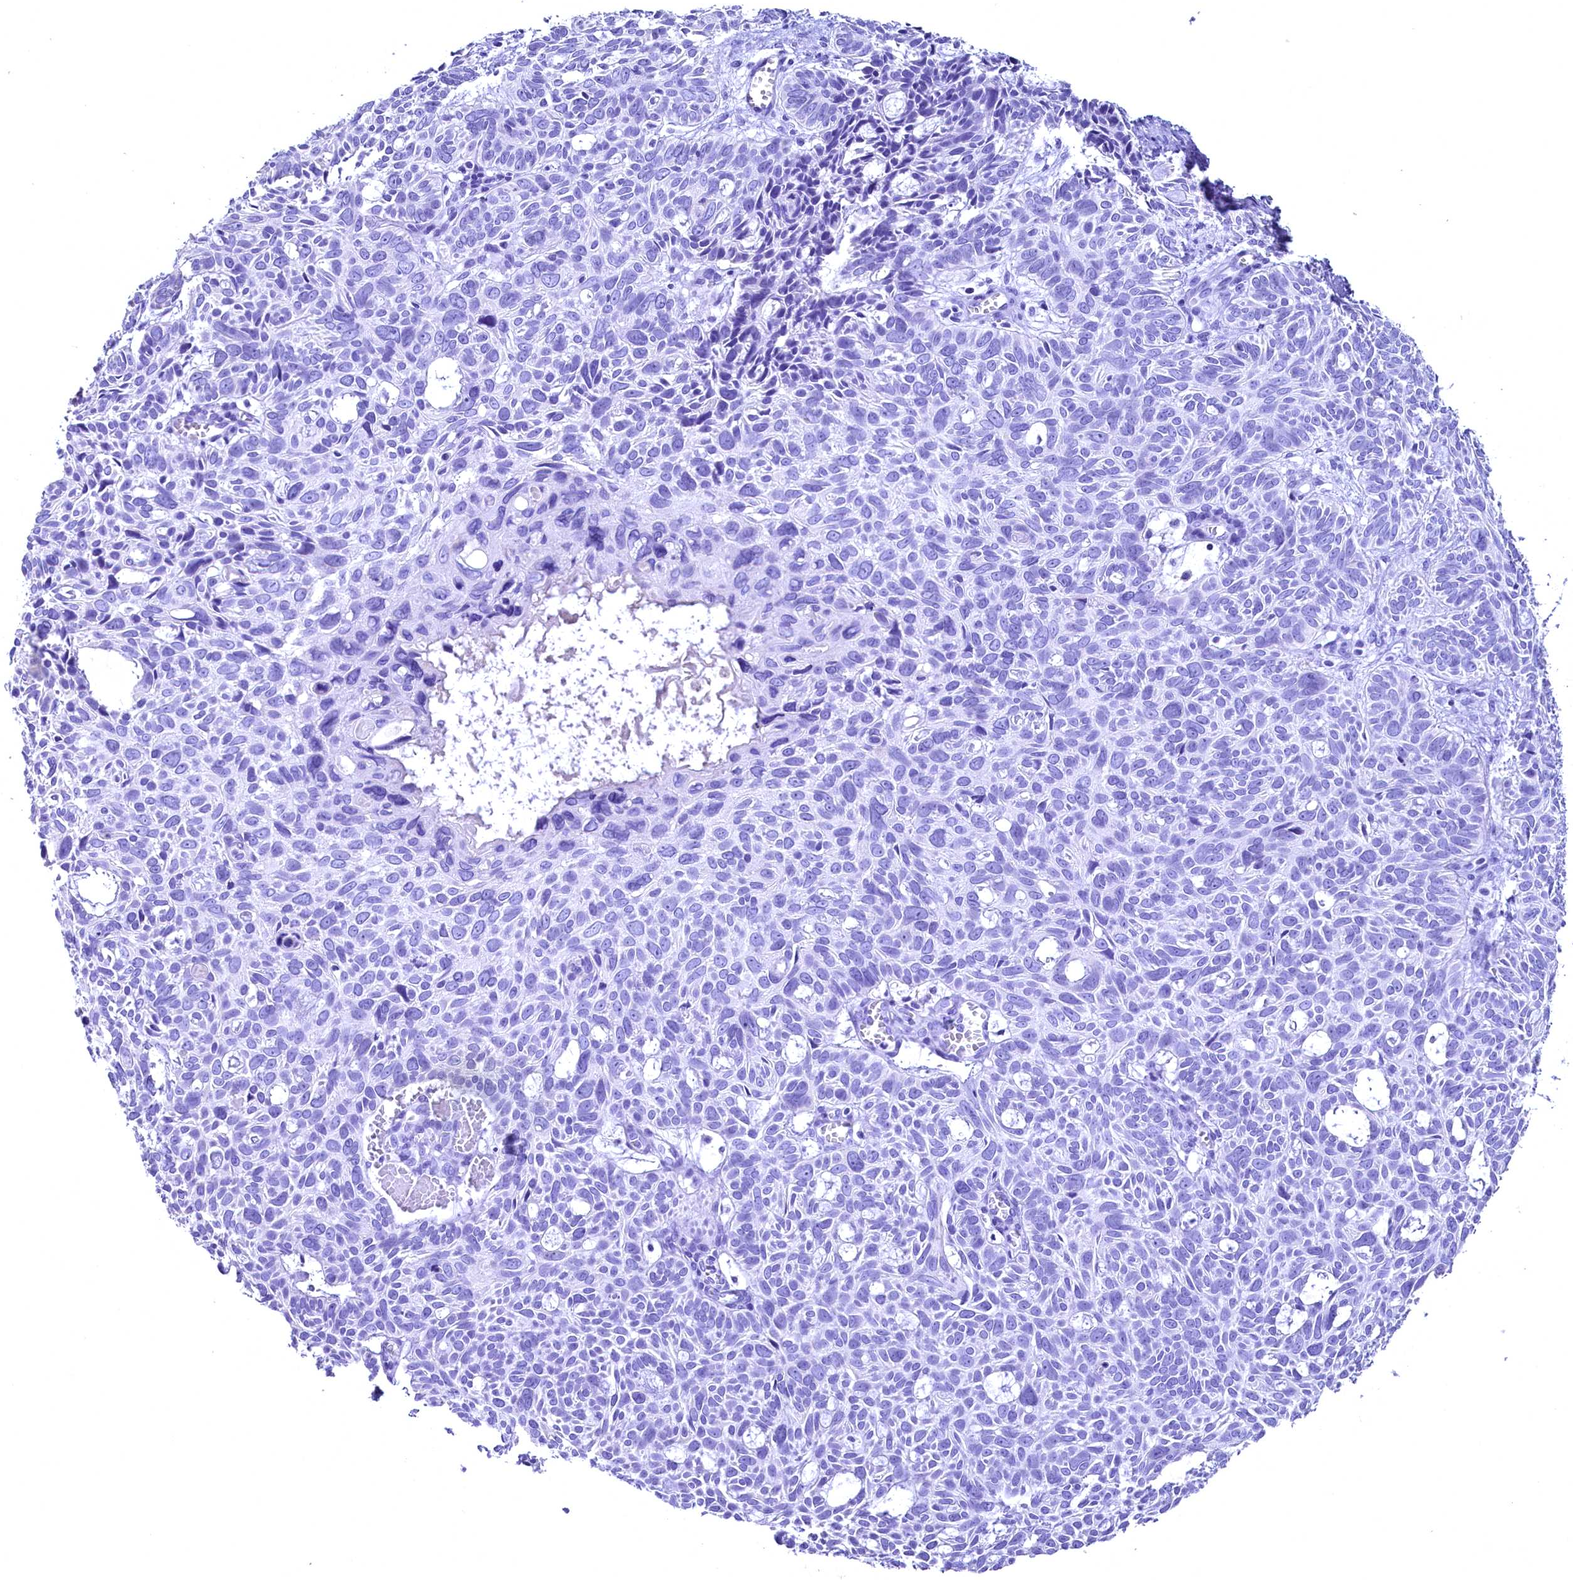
{"staining": {"intensity": "negative", "quantity": "none", "location": "none"}, "tissue": "skin cancer", "cell_type": "Tumor cells", "image_type": "cancer", "snomed": [{"axis": "morphology", "description": "Basal cell carcinoma"}, {"axis": "topography", "description": "Skin"}], "caption": "Immunohistochemistry histopathology image of human skin basal cell carcinoma stained for a protein (brown), which shows no expression in tumor cells.", "gene": "SKIDA1", "patient": {"sex": "male", "age": 69}}